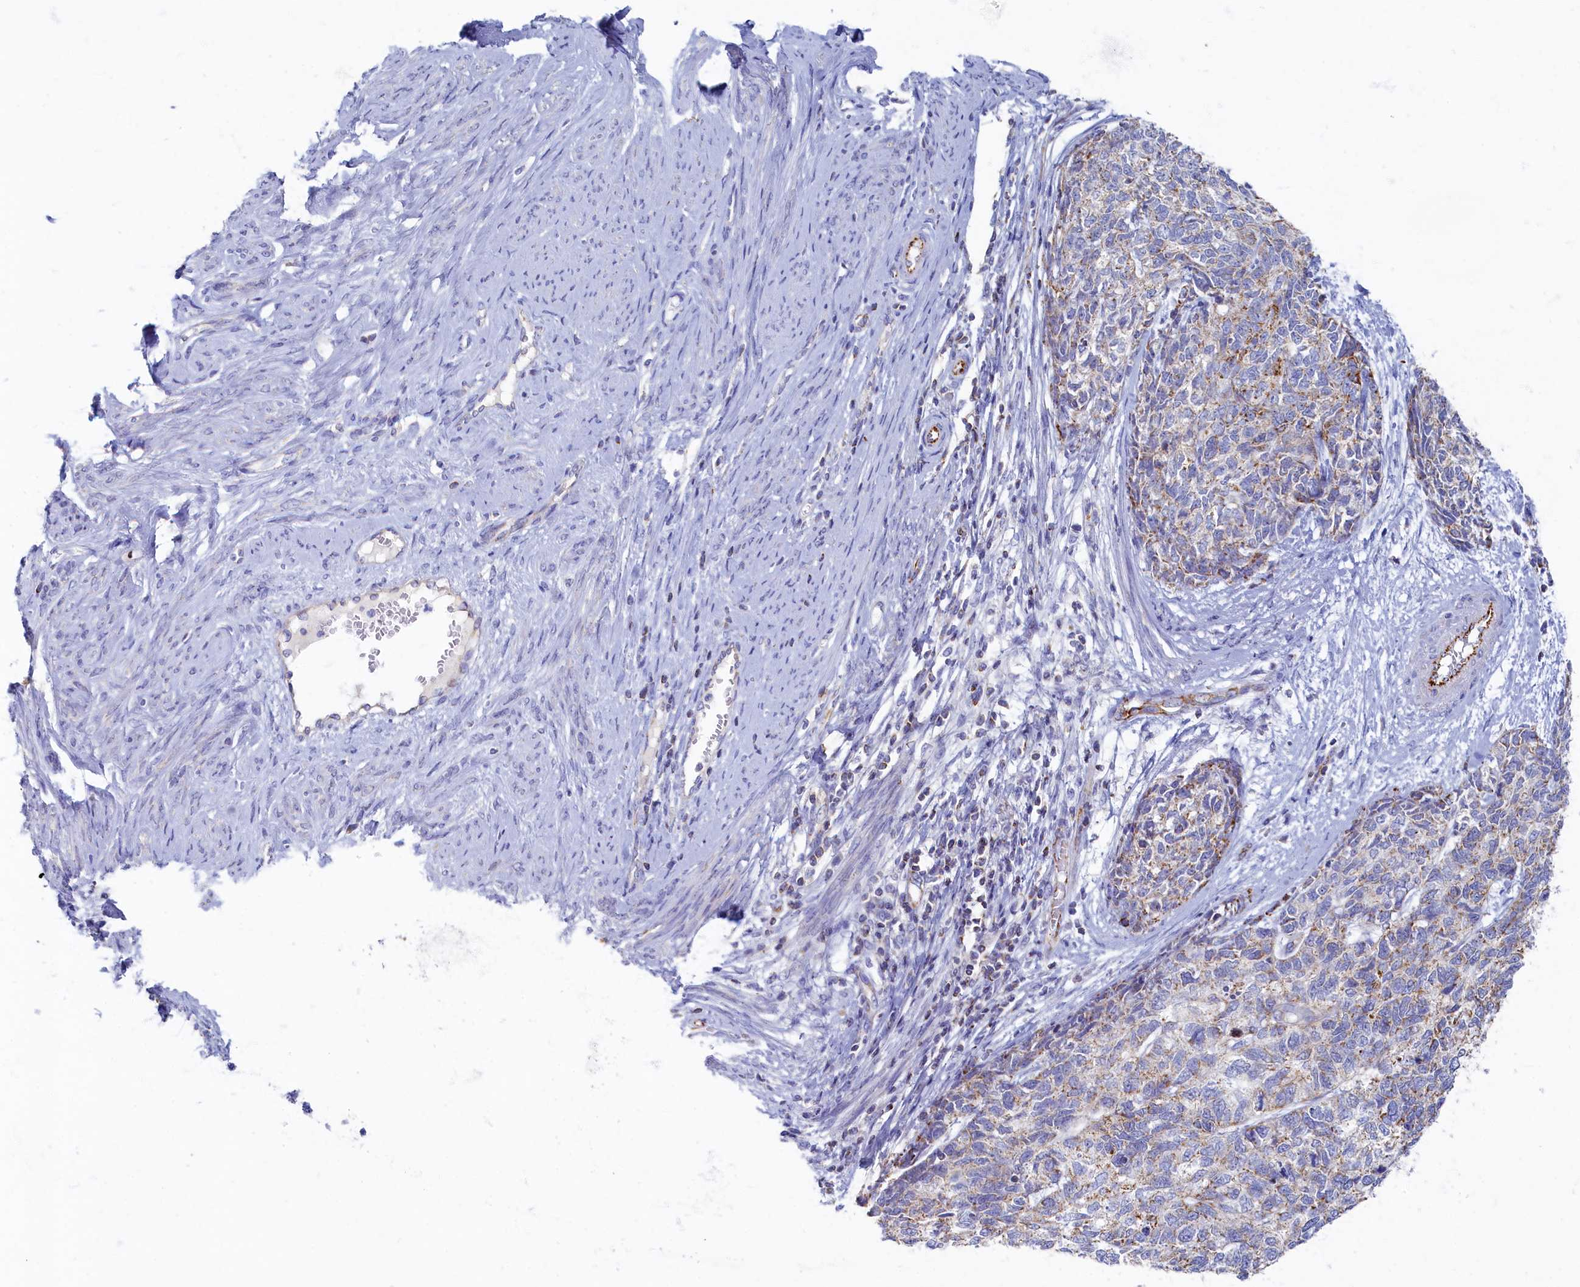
{"staining": {"intensity": "strong", "quantity": "25%-75%", "location": "cytoplasmic/membranous"}, "tissue": "cervical cancer", "cell_type": "Tumor cells", "image_type": "cancer", "snomed": [{"axis": "morphology", "description": "Squamous cell carcinoma, NOS"}, {"axis": "topography", "description": "Cervix"}], "caption": "DAB immunohistochemical staining of cervical cancer (squamous cell carcinoma) demonstrates strong cytoplasmic/membranous protein staining in about 25%-75% of tumor cells.", "gene": "OCIAD2", "patient": {"sex": "female", "age": 63}}